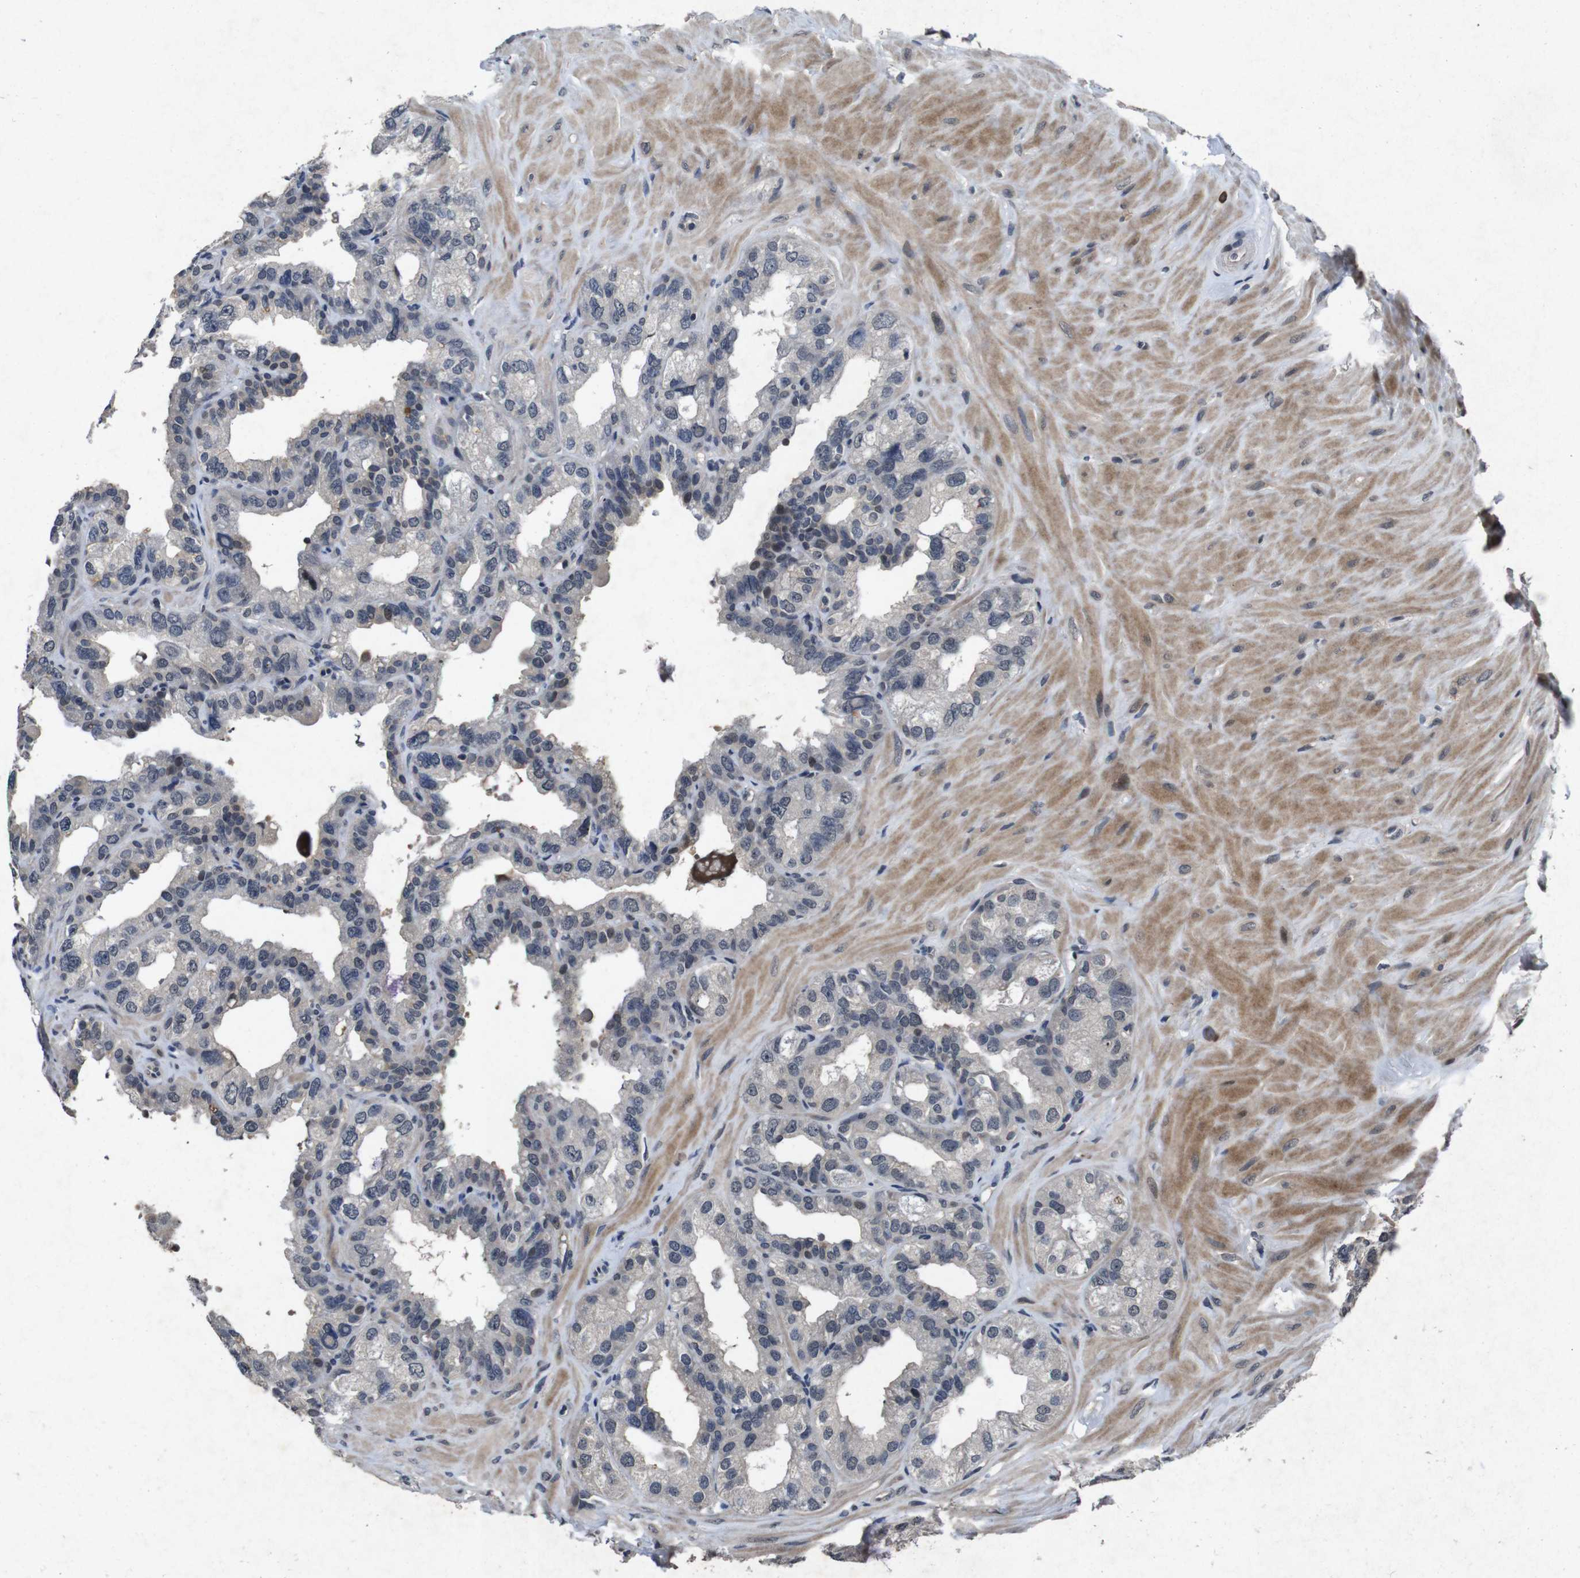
{"staining": {"intensity": "negative", "quantity": "none", "location": "none"}, "tissue": "seminal vesicle", "cell_type": "Glandular cells", "image_type": "normal", "snomed": [{"axis": "morphology", "description": "Normal tissue, NOS"}, {"axis": "topography", "description": "Seminal veicle"}], "caption": "Immunohistochemistry (IHC) photomicrograph of benign seminal vesicle stained for a protein (brown), which shows no positivity in glandular cells. (Brightfield microscopy of DAB (3,3'-diaminobenzidine) IHC at high magnification).", "gene": "AKT3", "patient": {"sex": "male", "age": 68}}